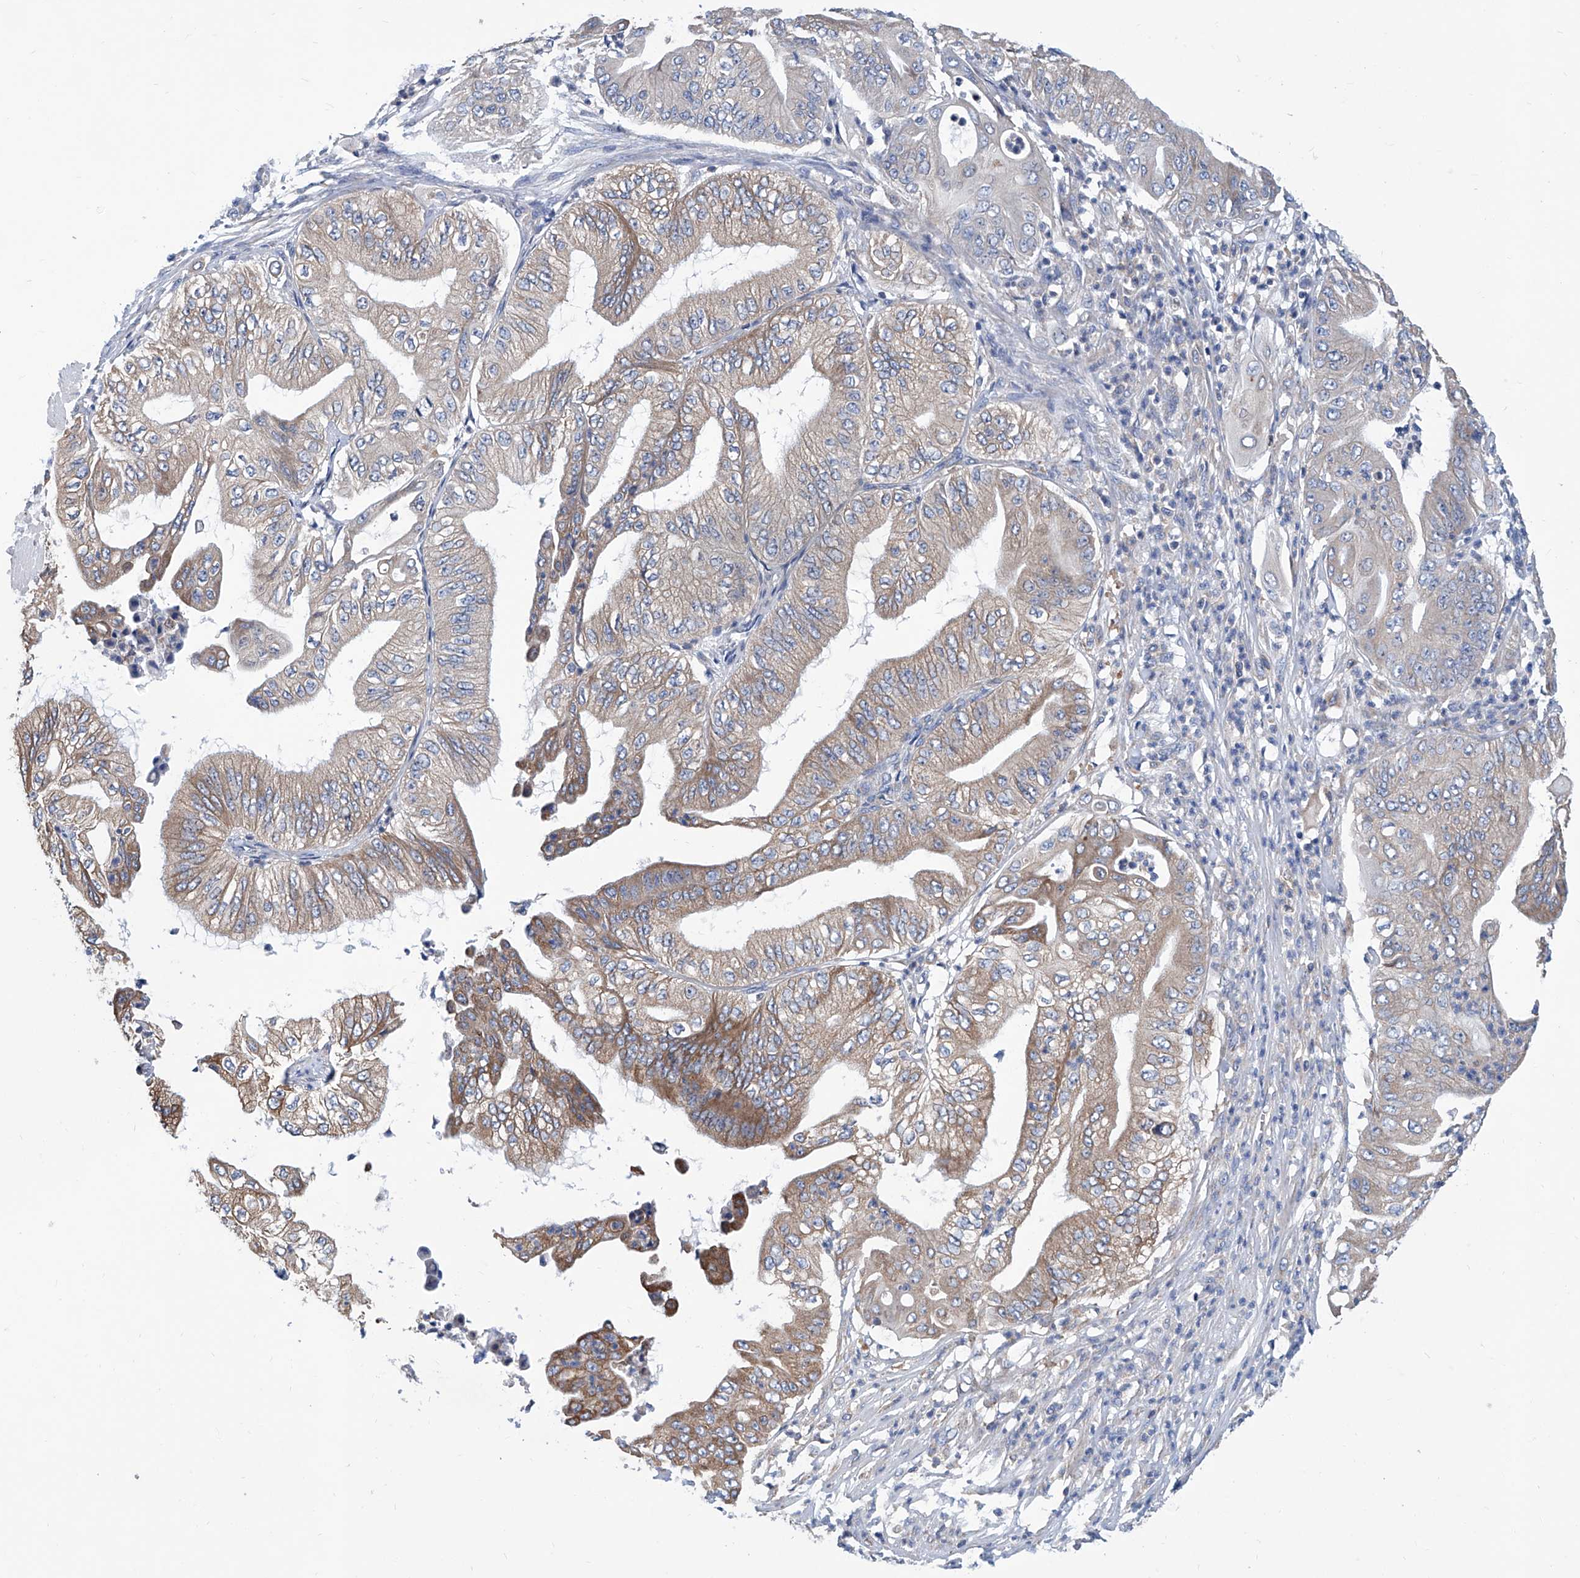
{"staining": {"intensity": "weak", "quantity": "25%-75%", "location": "cytoplasmic/membranous"}, "tissue": "pancreatic cancer", "cell_type": "Tumor cells", "image_type": "cancer", "snomed": [{"axis": "morphology", "description": "Adenocarcinoma, NOS"}, {"axis": "topography", "description": "Pancreas"}], "caption": "An image of human pancreatic cancer stained for a protein demonstrates weak cytoplasmic/membranous brown staining in tumor cells. The staining was performed using DAB to visualize the protein expression in brown, while the nuclei were stained in blue with hematoxylin (Magnification: 20x).", "gene": "MAD2L1", "patient": {"sex": "female", "age": 77}}